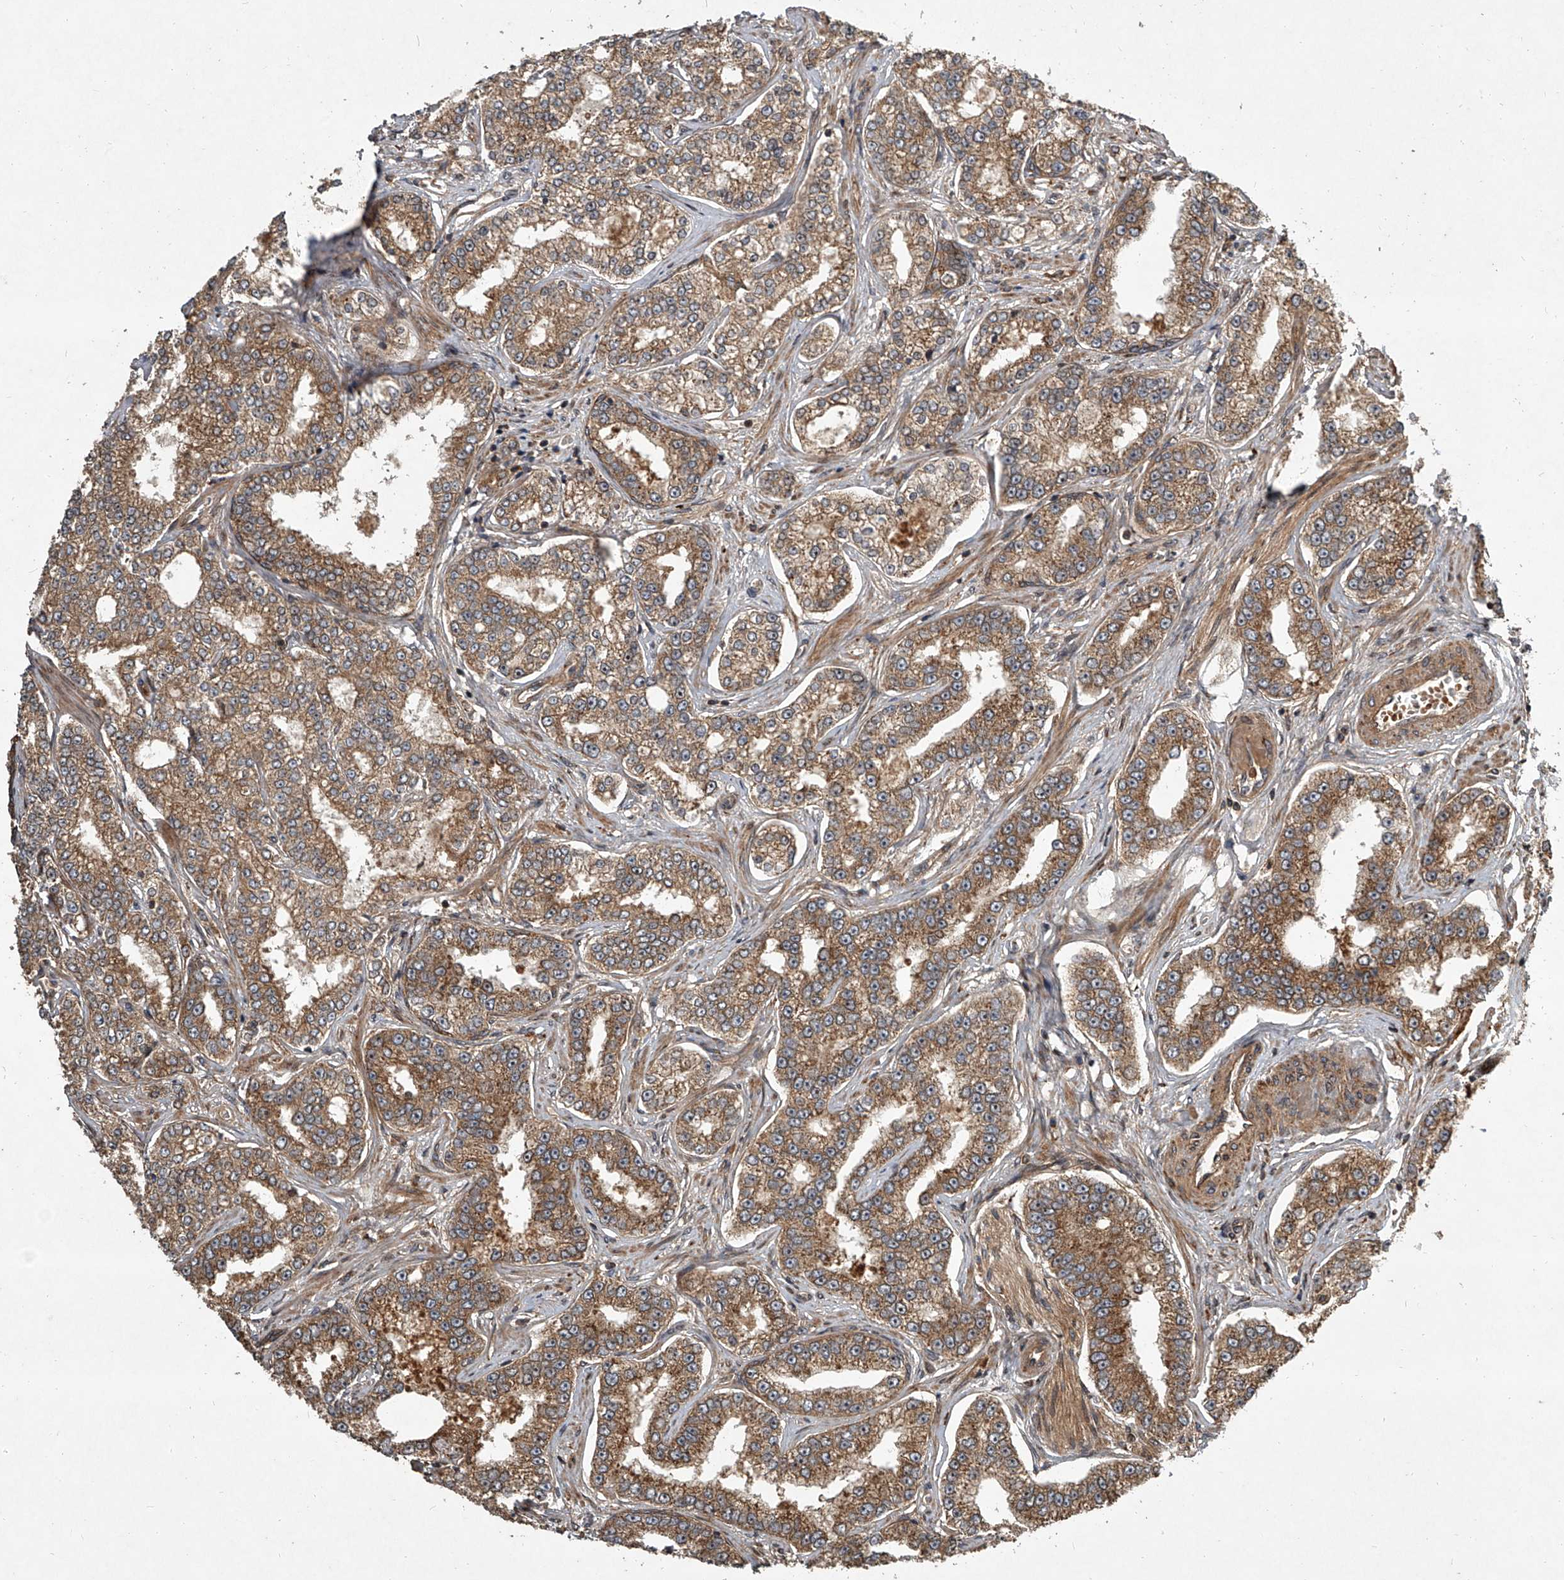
{"staining": {"intensity": "moderate", "quantity": ">75%", "location": "cytoplasmic/membranous"}, "tissue": "prostate cancer", "cell_type": "Tumor cells", "image_type": "cancer", "snomed": [{"axis": "morphology", "description": "Normal tissue, NOS"}, {"axis": "morphology", "description": "Adenocarcinoma, High grade"}, {"axis": "topography", "description": "Prostate"}], "caption": "Immunohistochemistry (DAB (3,3'-diaminobenzidine)) staining of prostate adenocarcinoma (high-grade) displays moderate cytoplasmic/membranous protein staining in about >75% of tumor cells.", "gene": "EVA1C", "patient": {"sex": "male", "age": 83}}